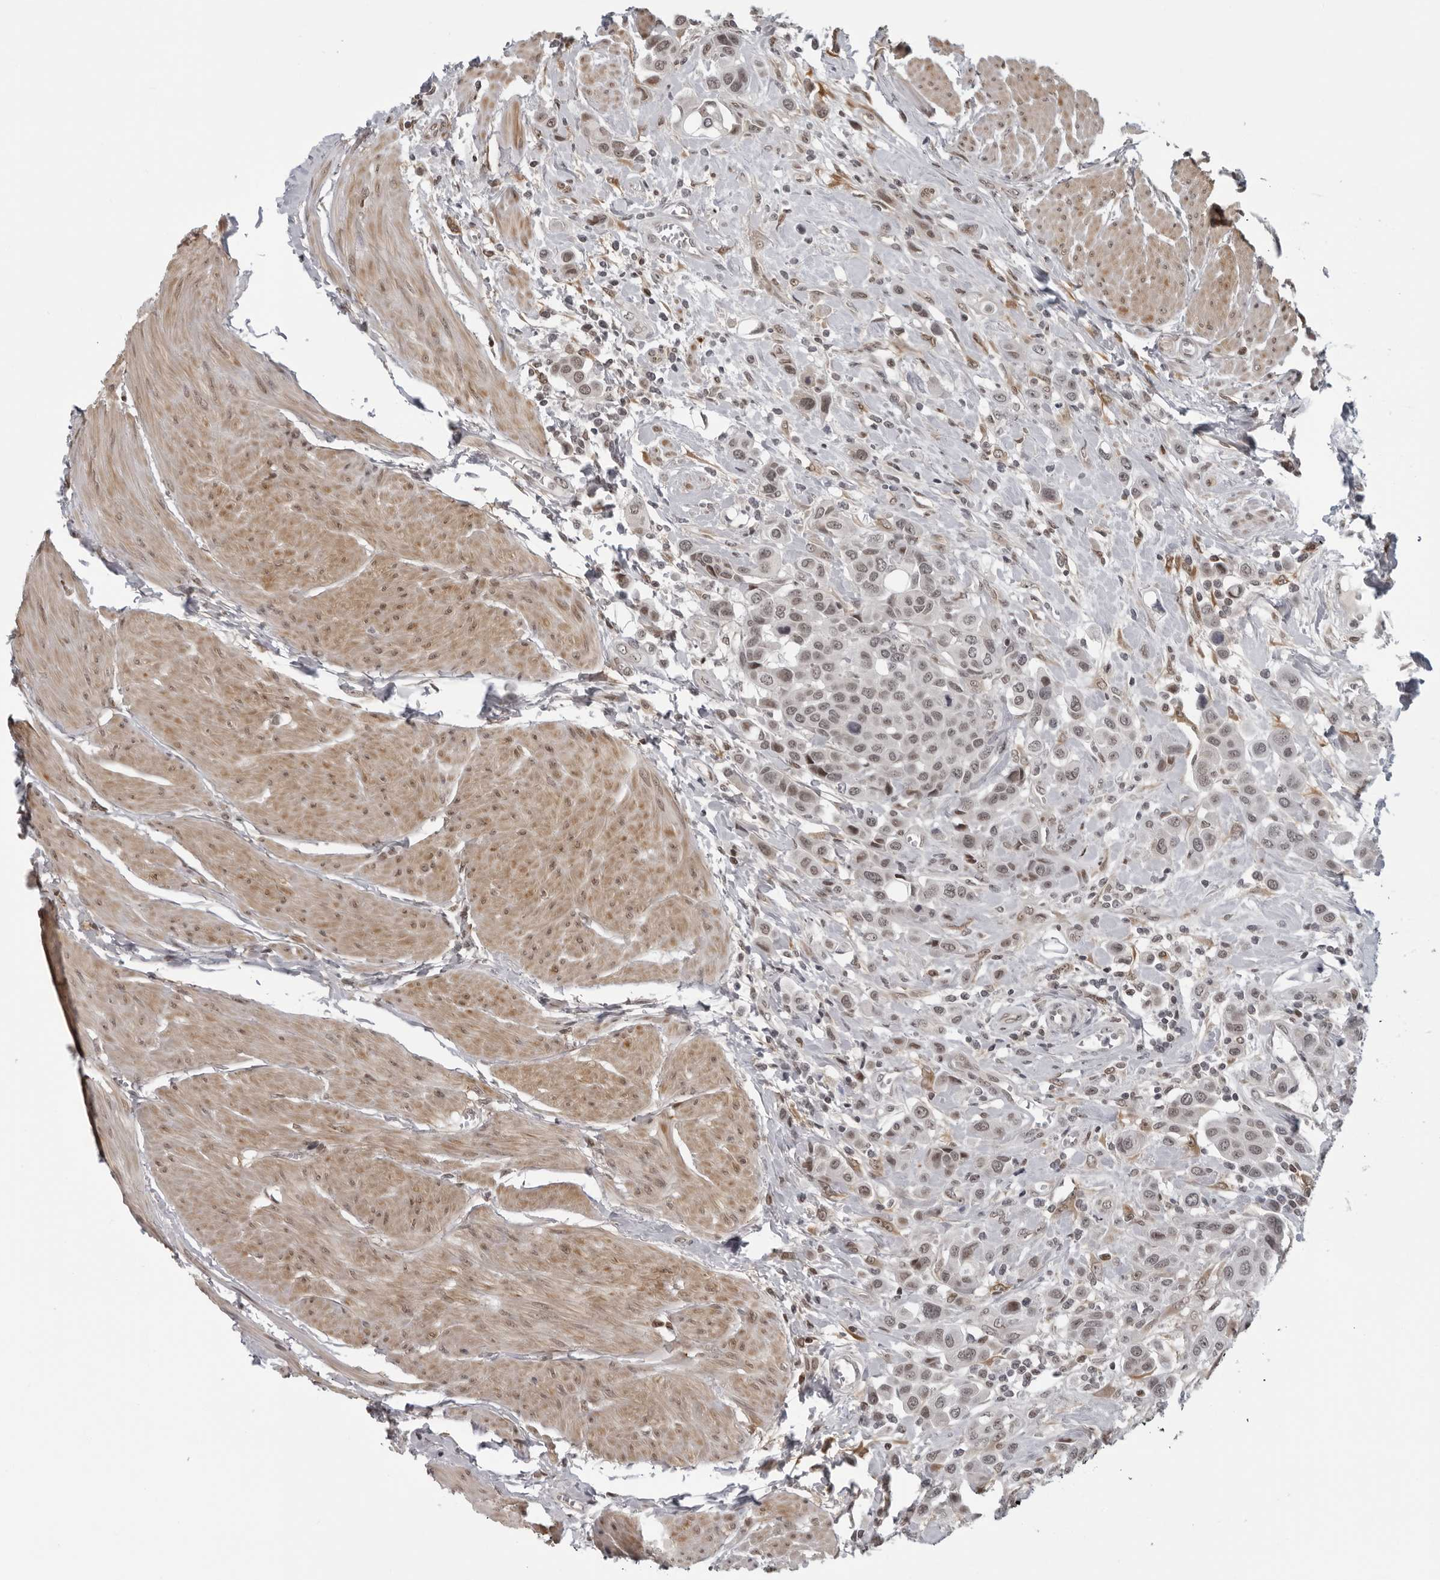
{"staining": {"intensity": "weak", "quantity": ">75%", "location": "nuclear"}, "tissue": "urothelial cancer", "cell_type": "Tumor cells", "image_type": "cancer", "snomed": [{"axis": "morphology", "description": "Urothelial carcinoma, High grade"}, {"axis": "topography", "description": "Urinary bladder"}], "caption": "Protein expression analysis of high-grade urothelial carcinoma exhibits weak nuclear staining in approximately >75% of tumor cells.", "gene": "MAF", "patient": {"sex": "male", "age": 50}}